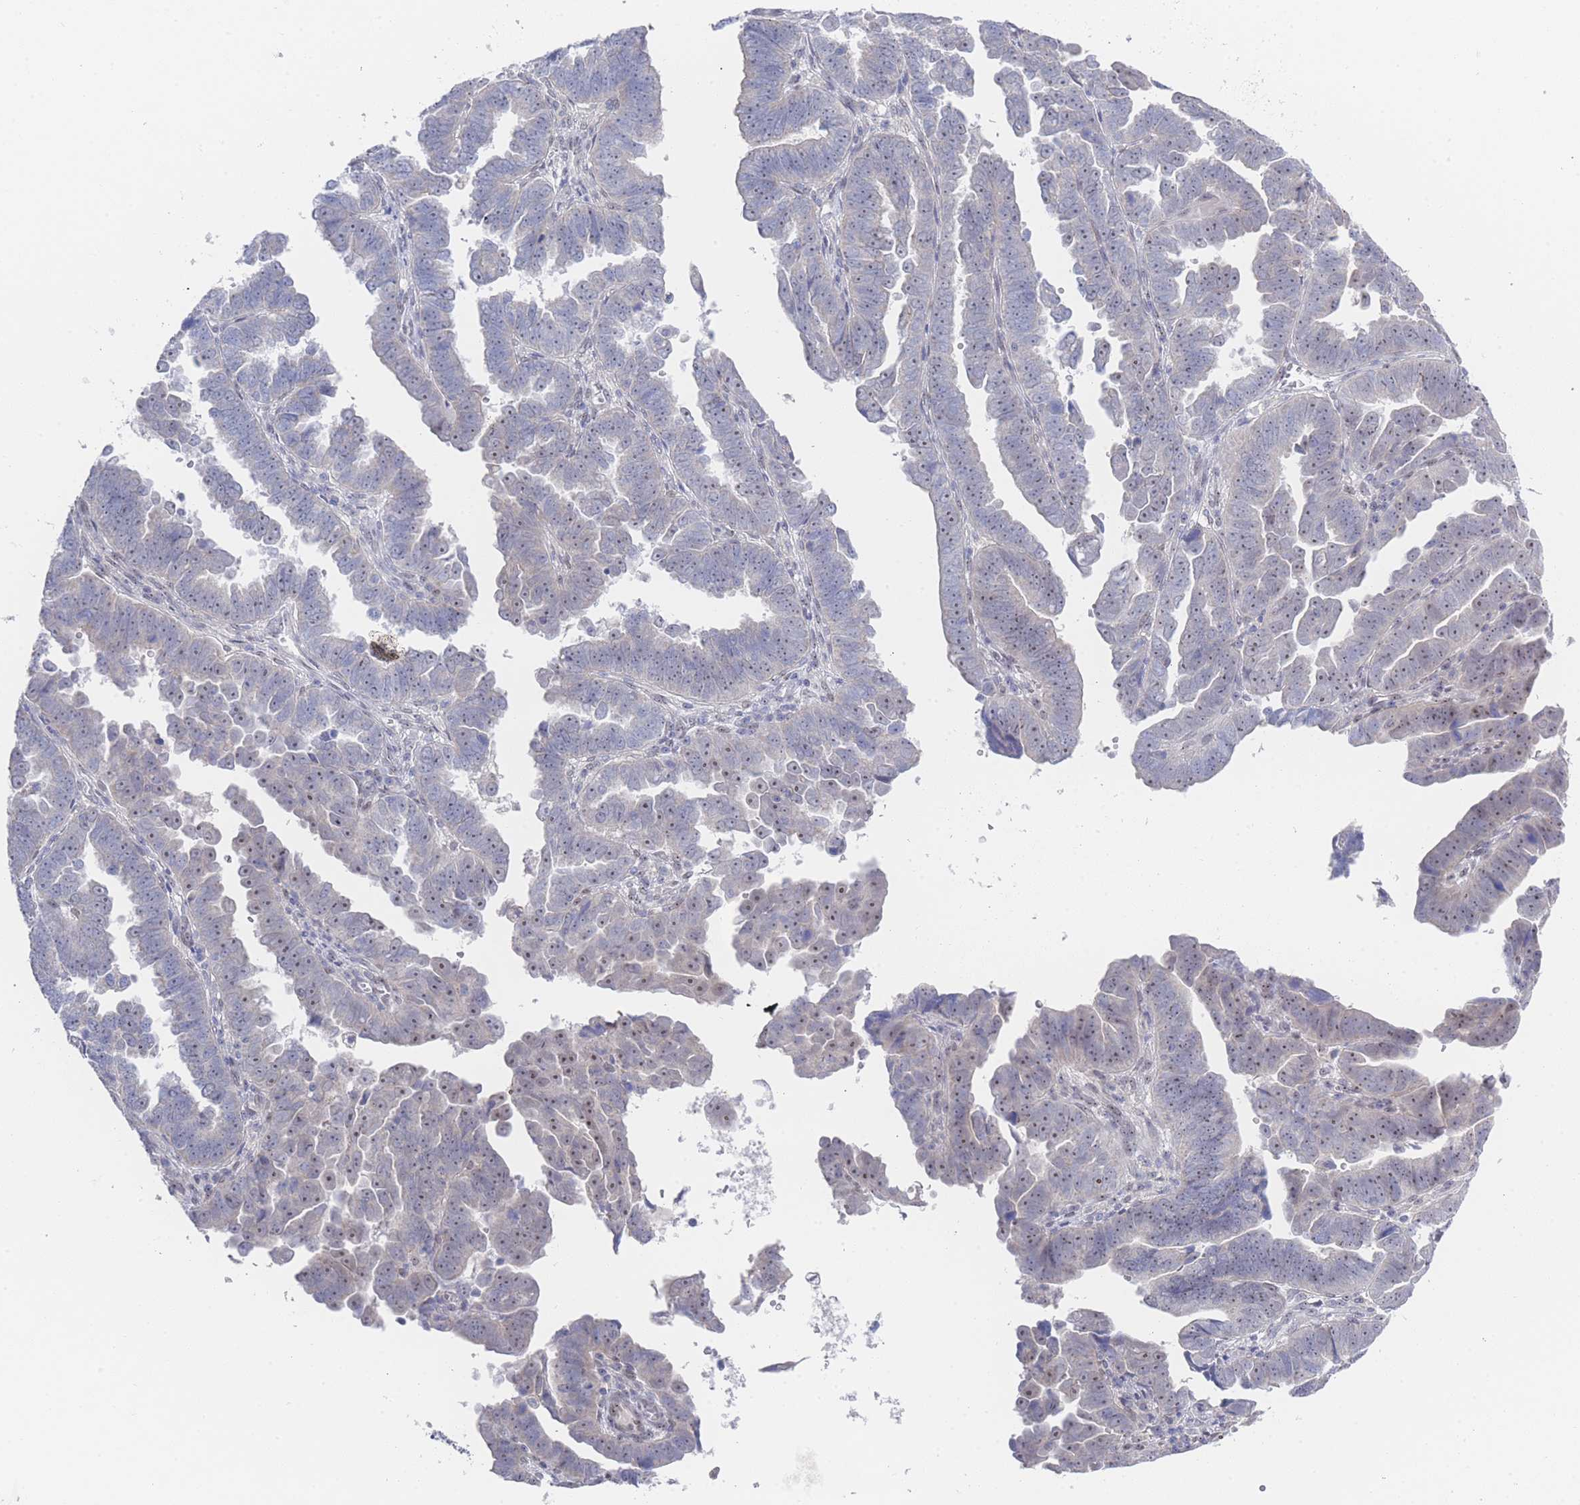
{"staining": {"intensity": "weak", "quantity": "<25%", "location": "cytoplasmic/membranous,nuclear"}, "tissue": "endometrial cancer", "cell_type": "Tumor cells", "image_type": "cancer", "snomed": [{"axis": "morphology", "description": "Adenocarcinoma, NOS"}, {"axis": "topography", "description": "Endometrium"}], "caption": "High power microscopy micrograph of an immunohistochemistry (IHC) photomicrograph of endometrial cancer (adenocarcinoma), revealing no significant staining in tumor cells.", "gene": "ZNF142", "patient": {"sex": "female", "age": 75}}